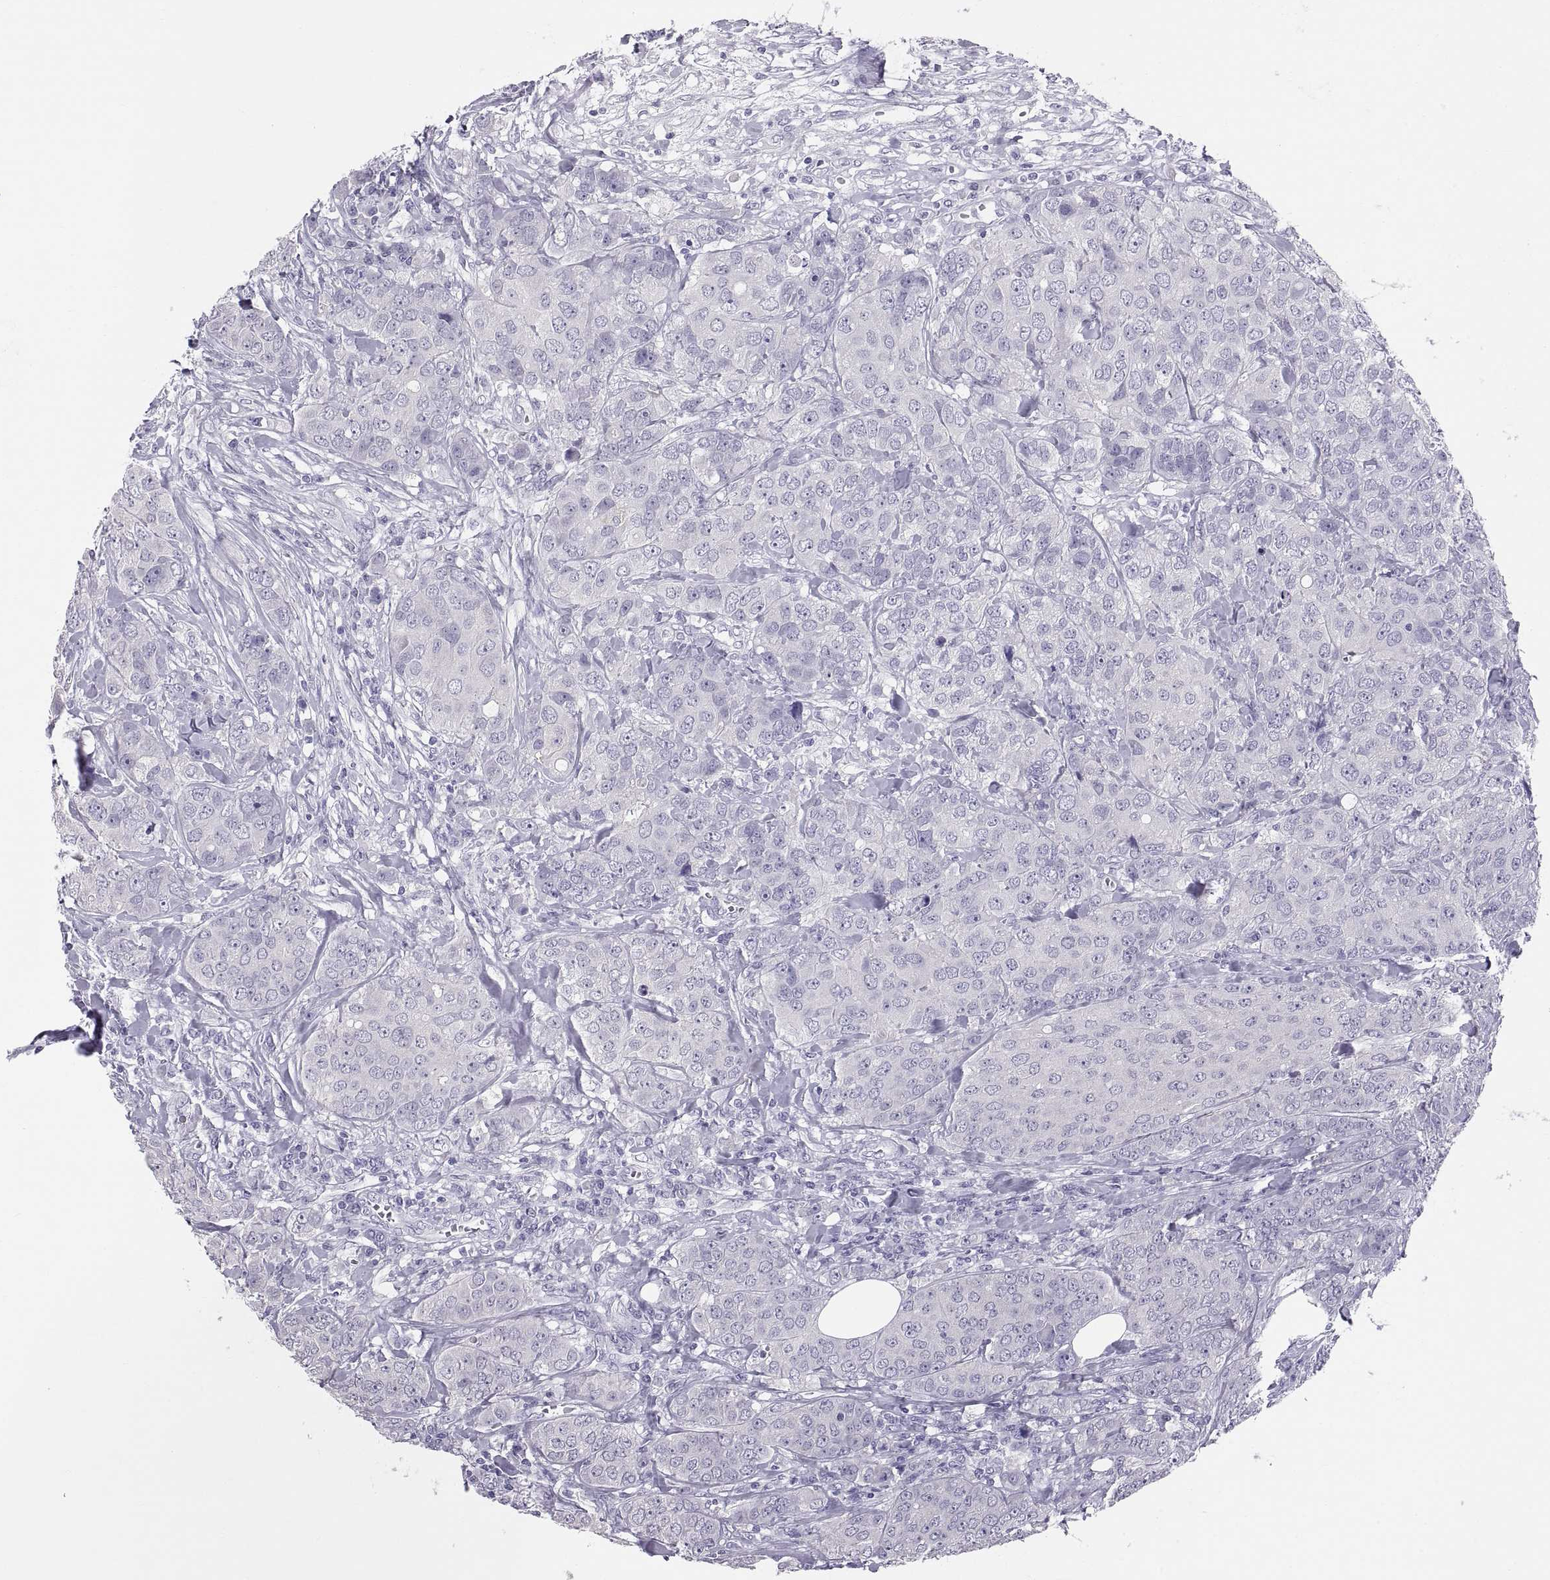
{"staining": {"intensity": "negative", "quantity": "none", "location": "none"}, "tissue": "breast cancer", "cell_type": "Tumor cells", "image_type": "cancer", "snomed": [{"axis": "morphology", "description": "Duct carcinoma"}, {"axis": "topography", "description": "Breast"}], "caption": "Breast invasive ductal carcinoma was stained to show a protein in brown. There is no significant staining in tumor cells.", "gene": "RNASE12", "patient": {"sex": "female", "age": 43}}